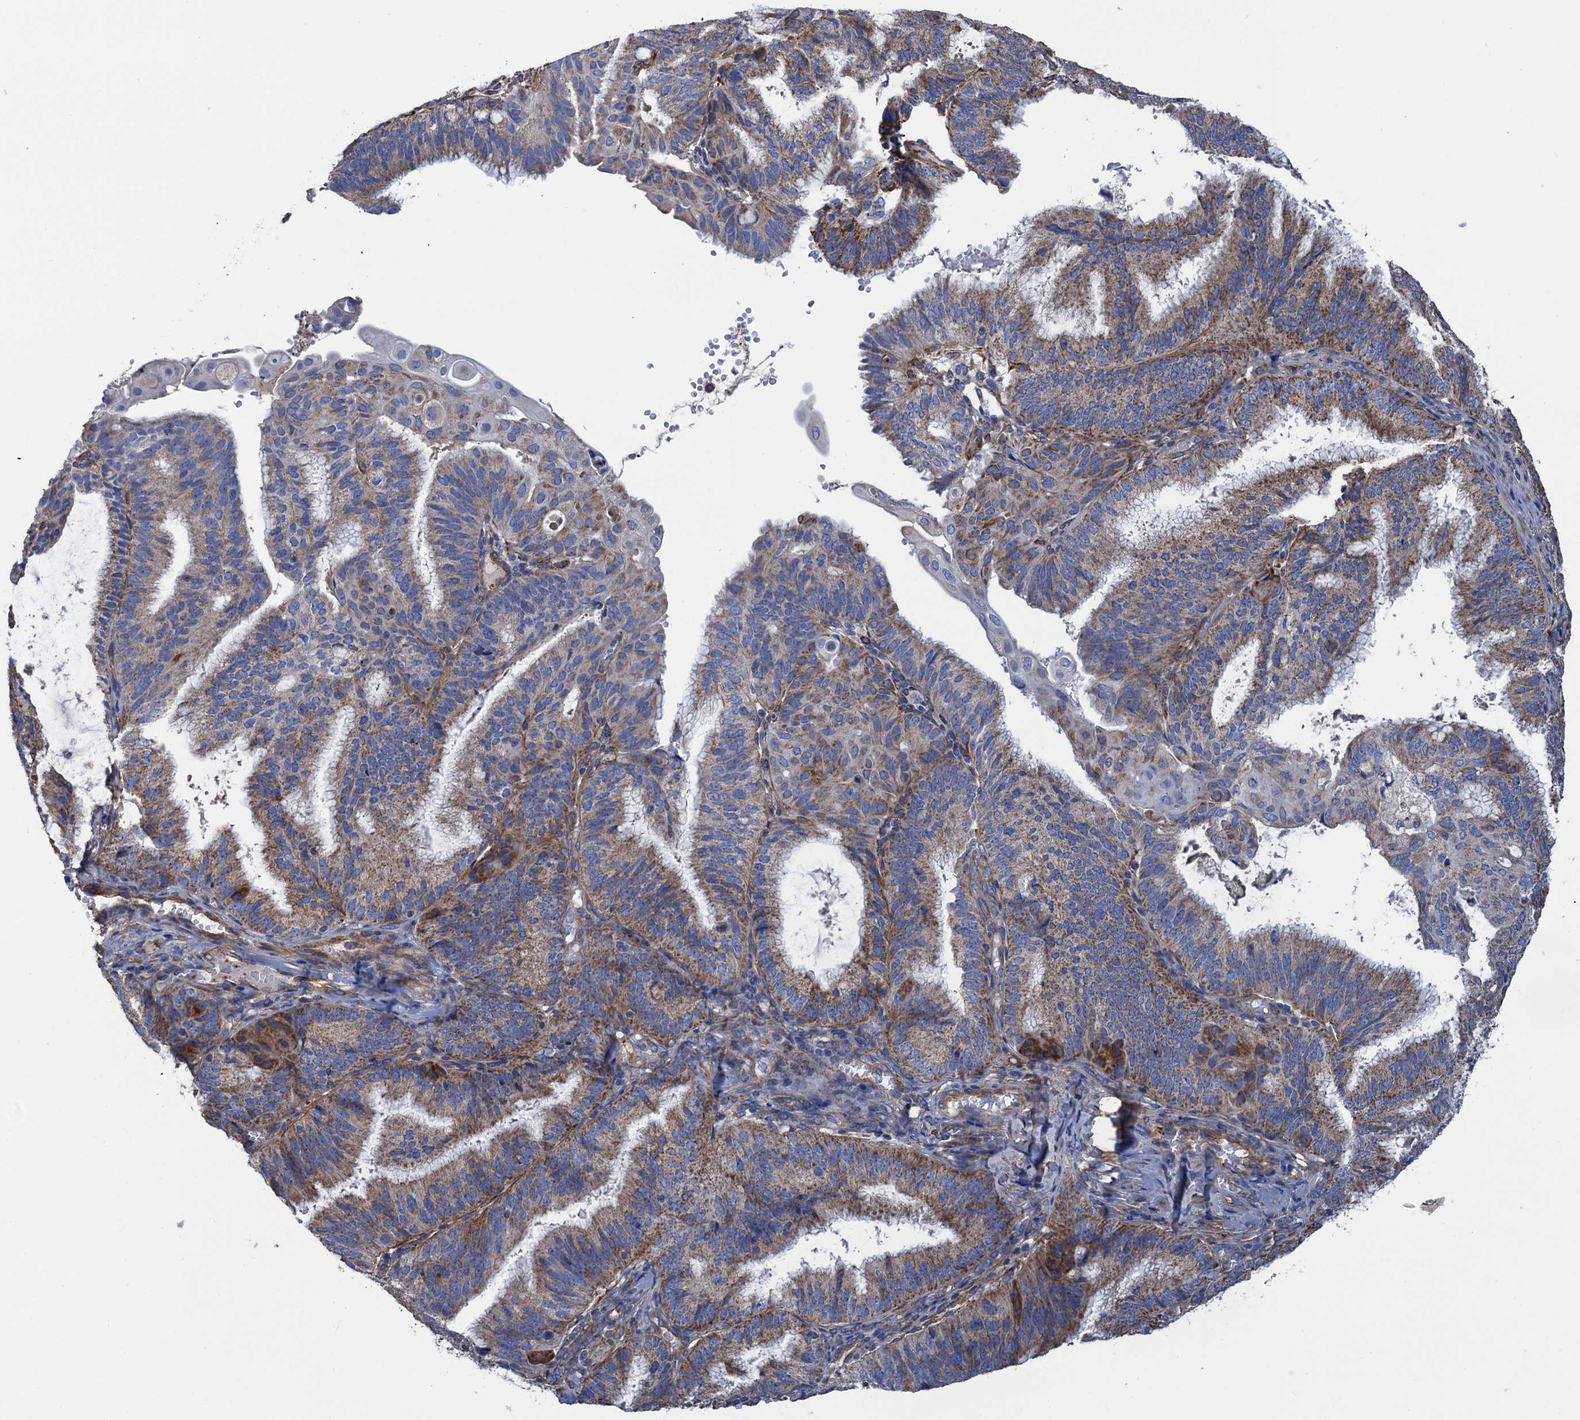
{"staining": {"intensity": "moderate", "quantity": "<25%", "location": "cytoplasmic/membranous"}, "tissue": "endometrial cancer", "cell_type": "Tumor cells", "image_type": "cancer", "snomed": [{"axis": "morphology", "description": "Adenocarcinoma, NOS"}, {"axis": "topography", "description": "Endometrium"}], "caption": "Adenocarcinoma (endometrial) stained with immunohistochemistry (IHC) reveals moderate cytoplasmic/membranous positivity in approximately <25% of tumor cells.", "gene": "GCSH", "patient": {"sex": "female", "age": 49}}